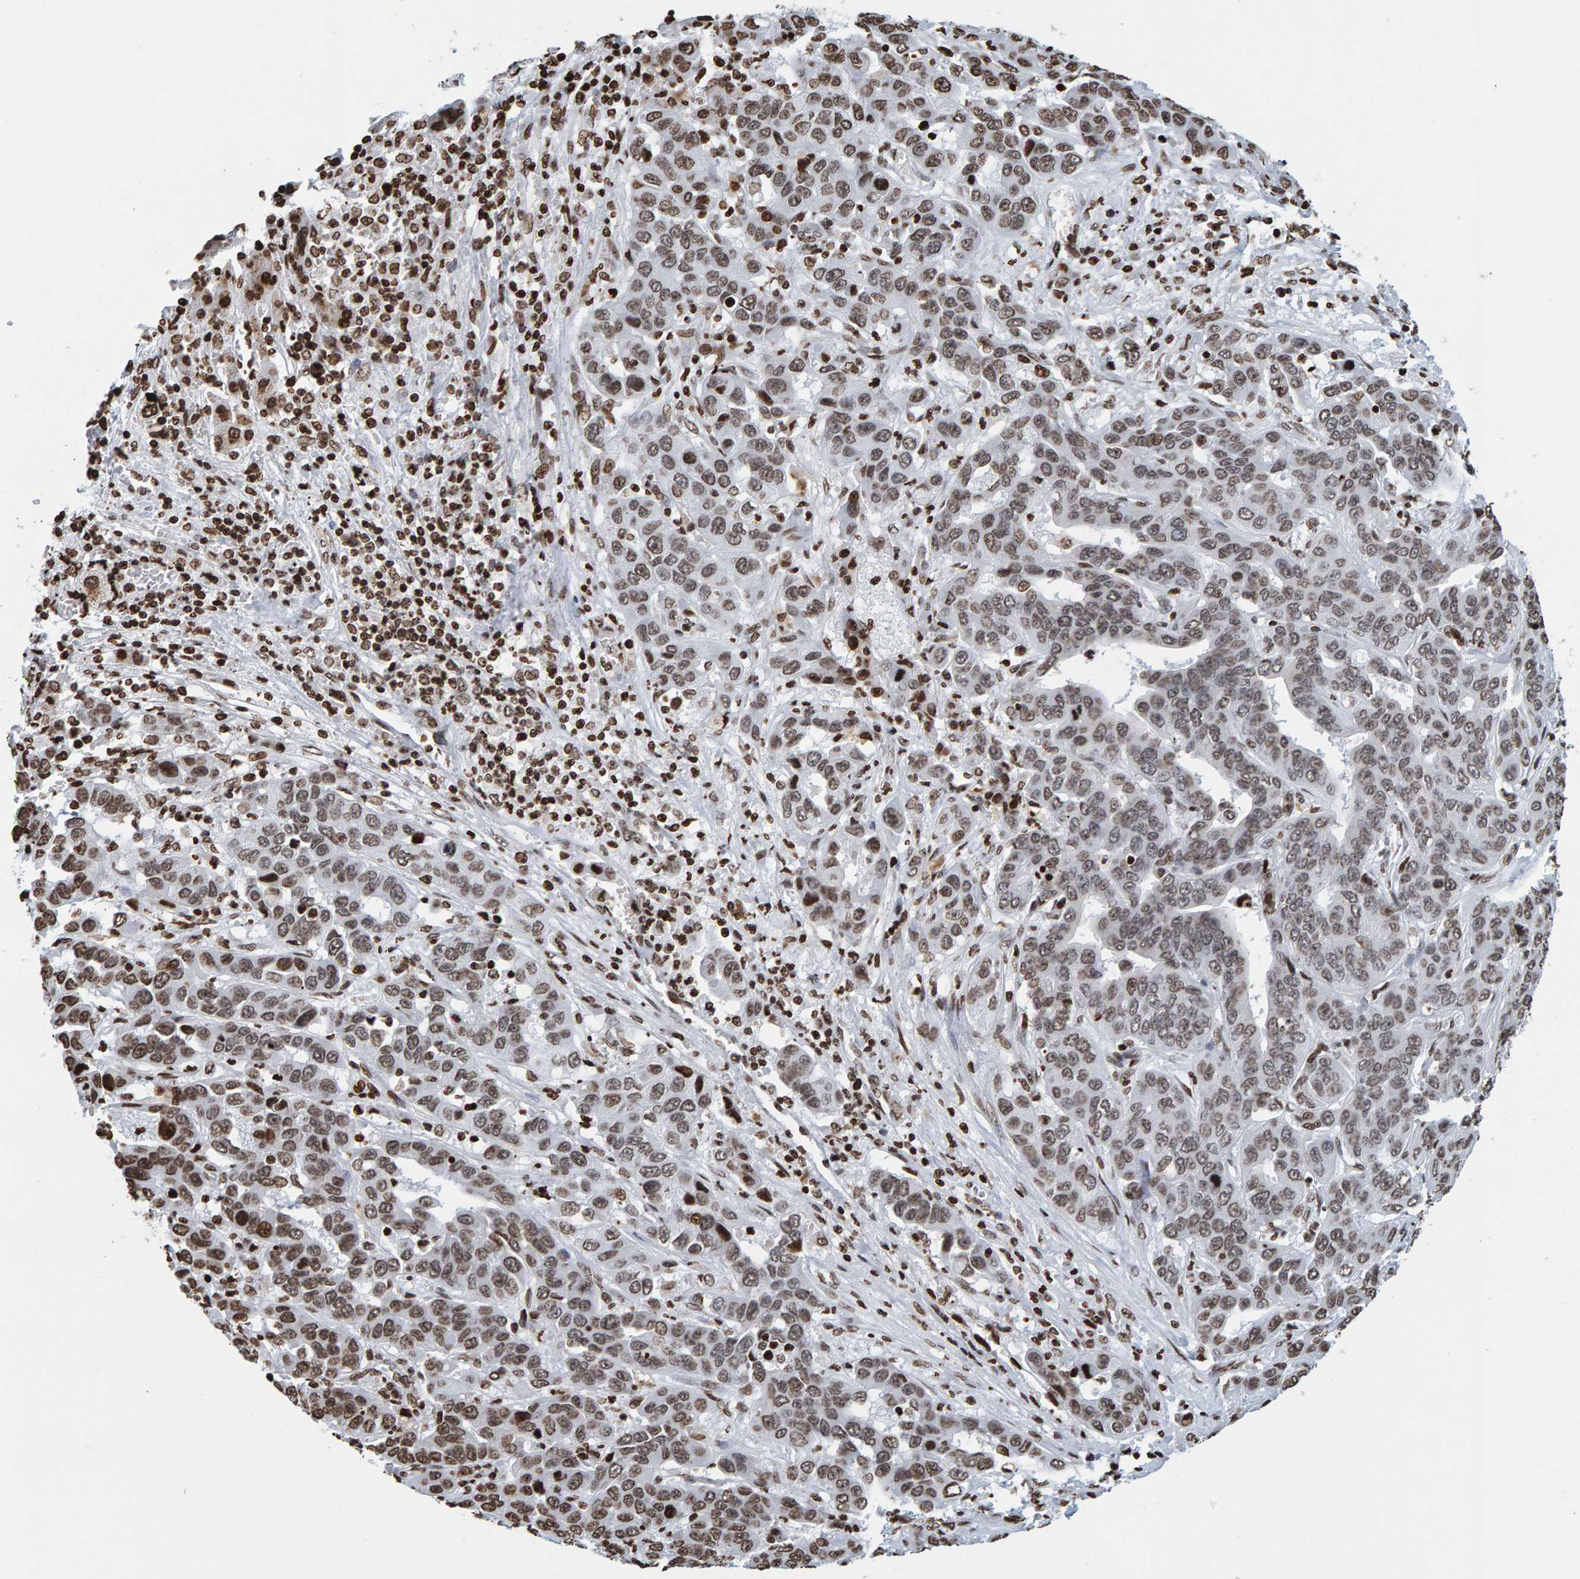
{"staining": {"intensity": "moderate", "quantity": ">75%", "location": "cytoplasmic/membranous,nuclear"}, "tissue": "liver cancer", "cell_type": "Tumor cells", "image_type": "cancer", "snomed": [{"axis": "morphology", "description": "Cholangiocarcinoma"}, {"axis": "topography", "description": "Liver"}], "caption": "Immunohistochemical staining of human cholangiocarcinoma (liver) displays moderate cytoplasmic/membranous and nuclear protein positivity in approximately >75% of tumor cells.", "gene": "BRF2", "patient": {"sex": "female", "age": 52}}